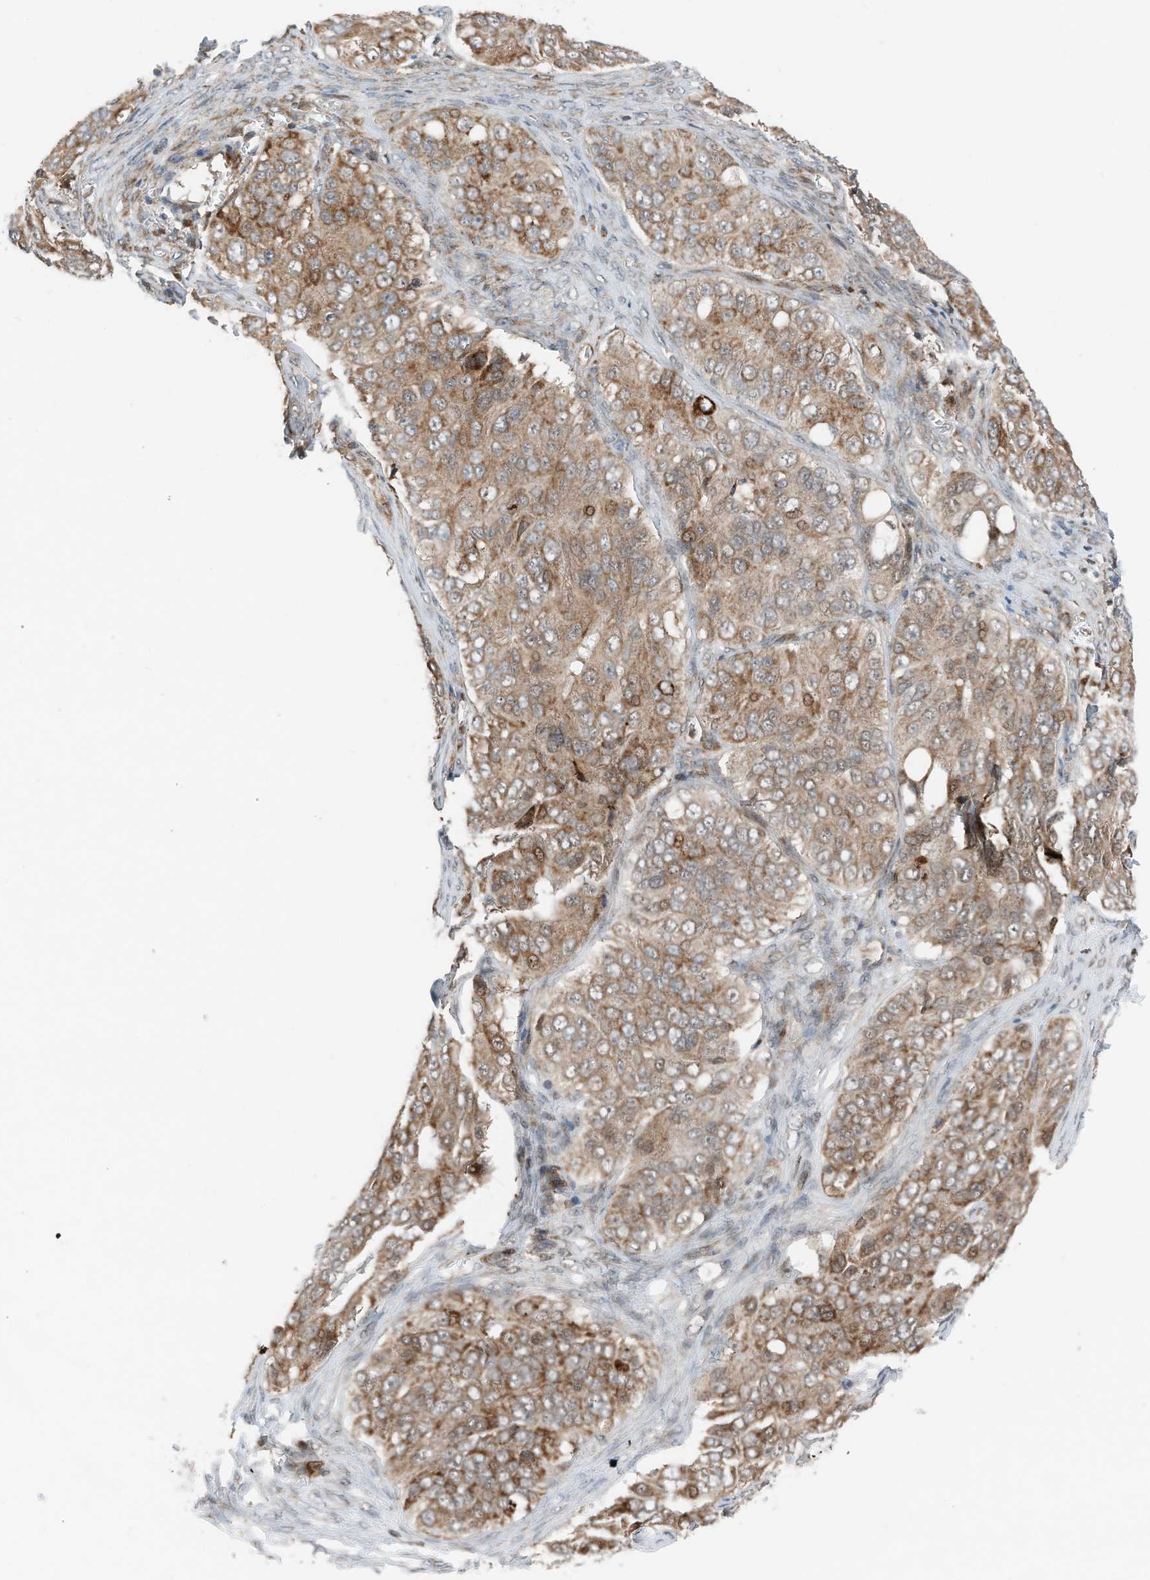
{"staining": {"intensity": "moderate", "quantity": ">75%", "location": "cytoplasmic/membranous"}, "tissue": "ovarian cancer", "cell_type": "Tumor cells", "image_type": "cancer", "snomed": [{"axis": "morphology", "description": "Carcinoma, endometroid"}, {"axis": "topography", "description": "Ovary"}], "caption": "Tumor cells demonstrate medium levels of moderate cytoplasmic/membranous staining in approximately >75% of cells in ovarian cancer. (DAB IHC, brown staining for protein, blue staining for nuclei).", "gene": "RMND1", "patient": {"sex": "female", "age": 51}}